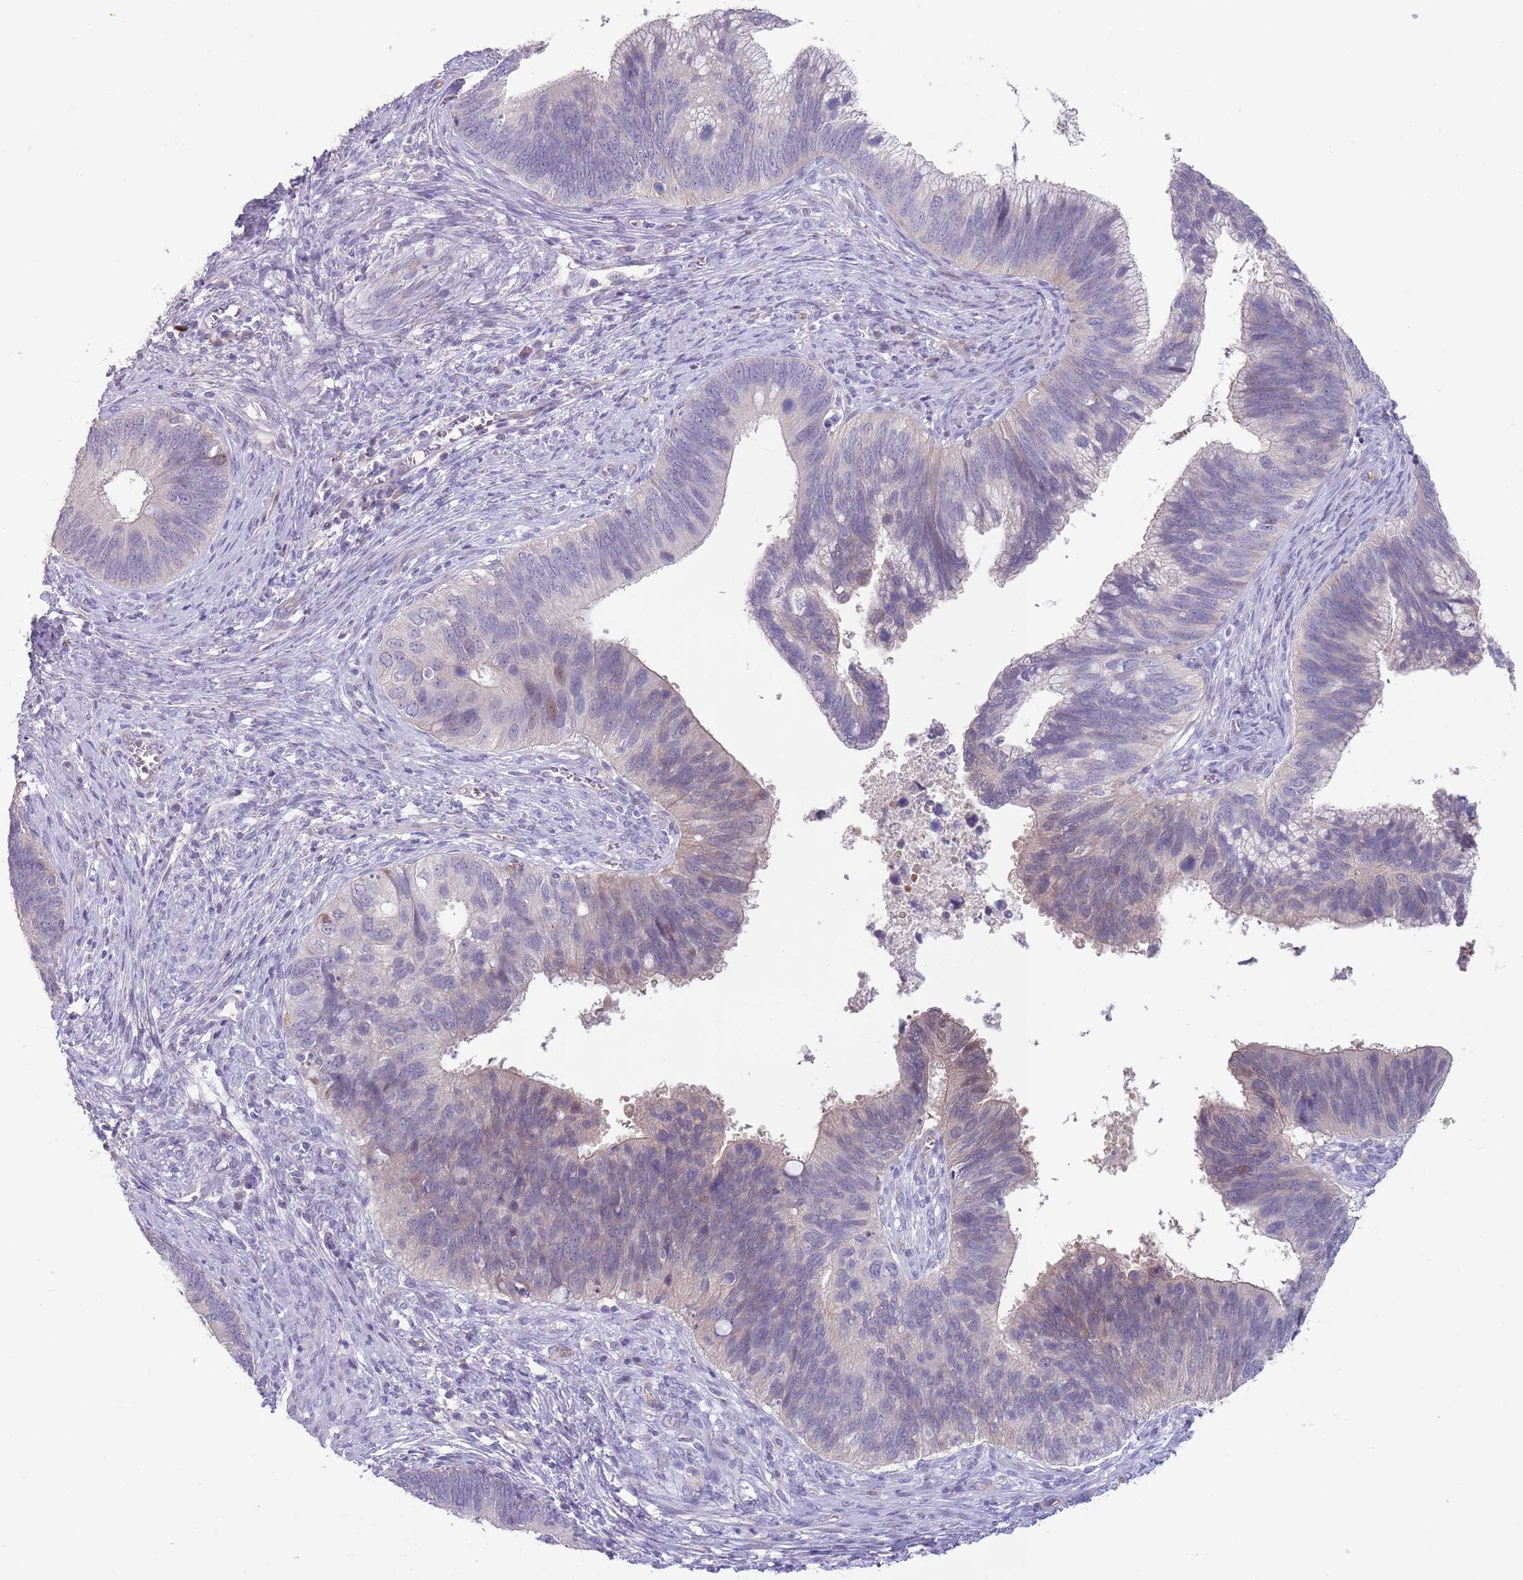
{"staining": {"intensity": "moderate", "quantity": "<25%", "location": "nuclear"}, "tissue": "cervical cancer", "cell_type": "Tumor cells", "image_type": "cancer", "snomed": [{"axis": "morphology", "description": "Adenocarcinoma, NOS"}, {"axis": "topography", "description": "Cervix"}], "caption": "Human cervical cancer (adenocarcinoma) stained for a protein (brown) exhibits moderate nuclear positive expression in approximately <25% of tumor cells.", "gene": "ZNF14", "patient": {"sex": "female", "age": 42}}